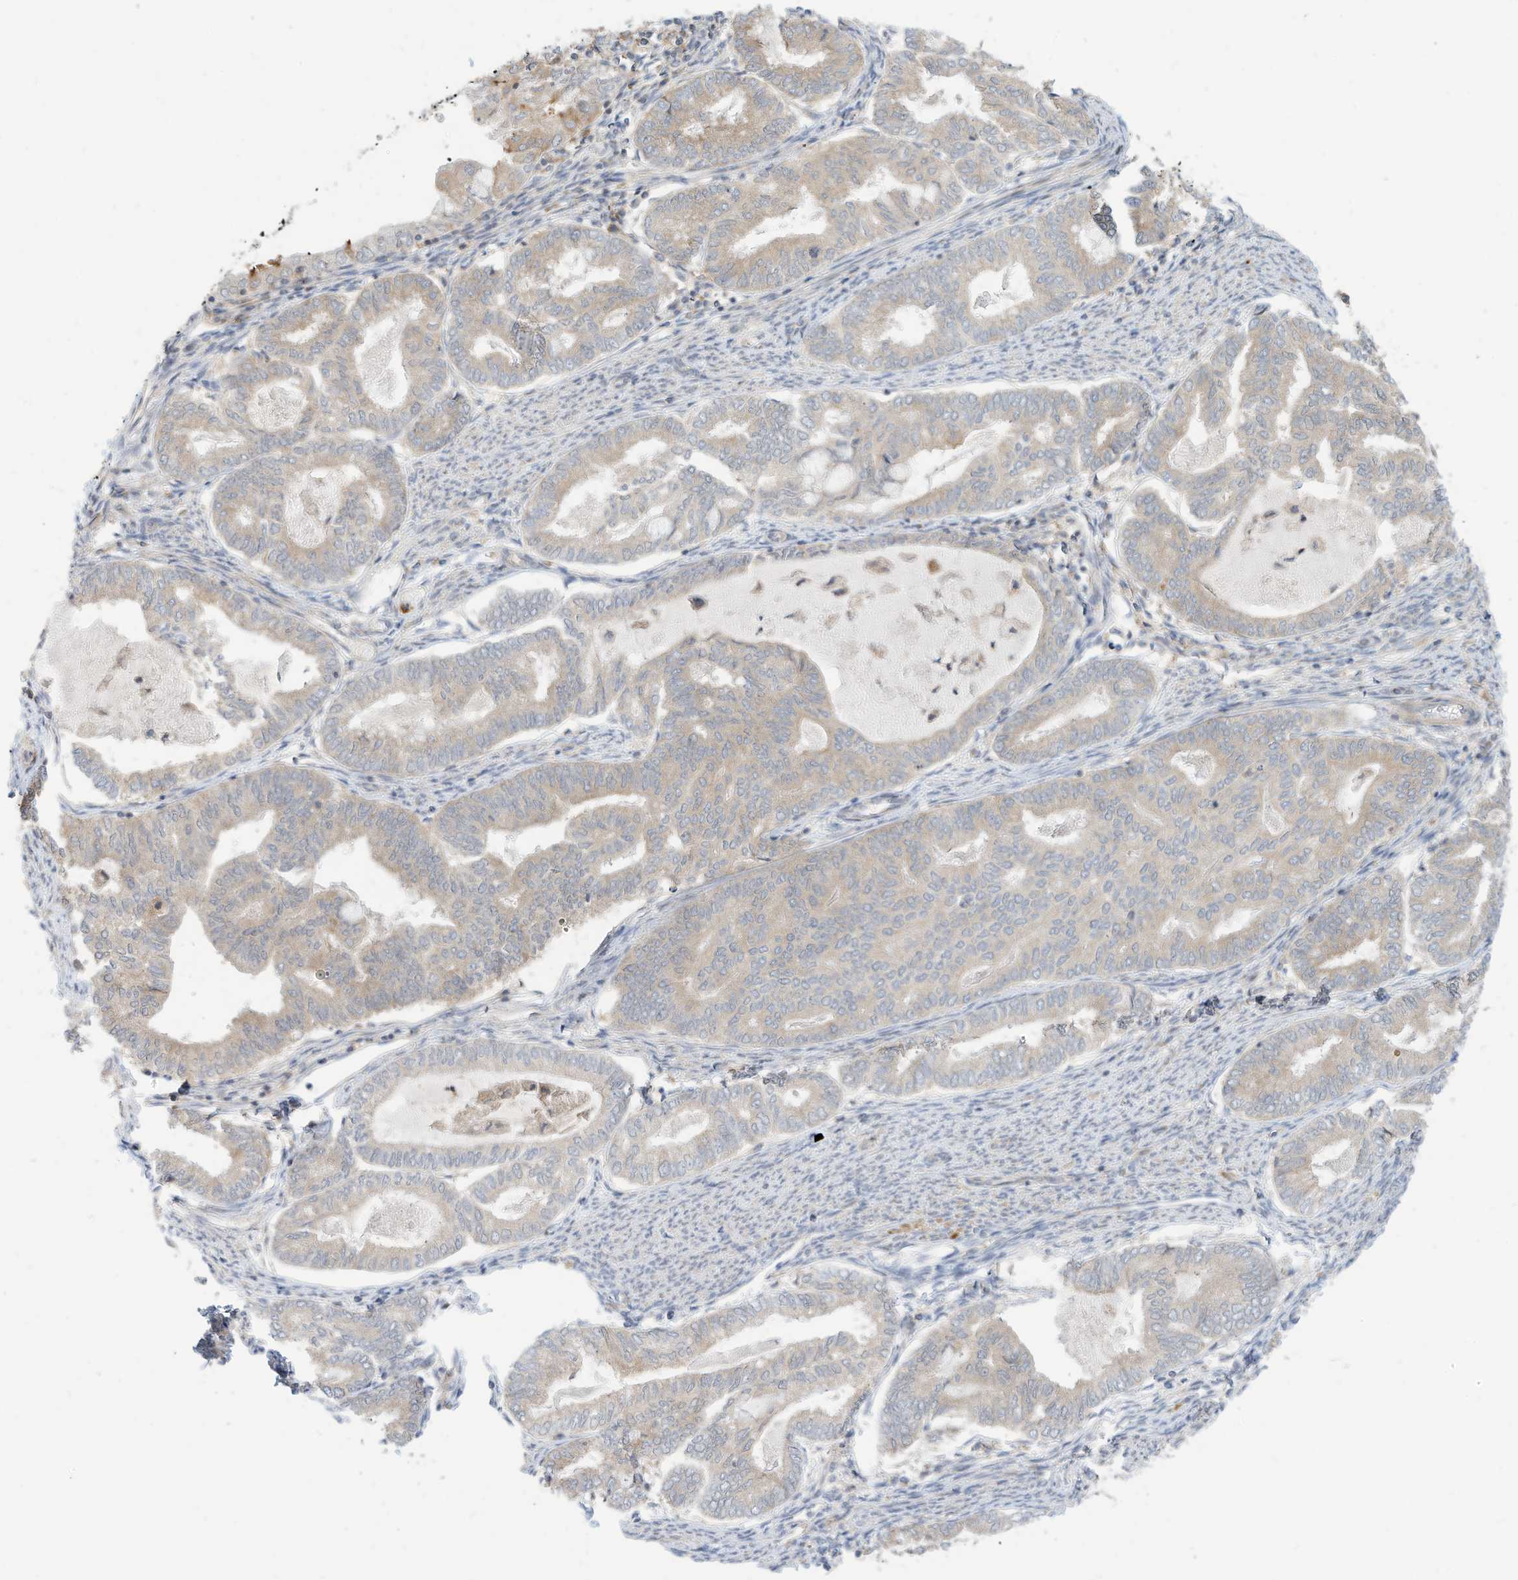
{"staining": {"intensity": "weak", "quantity": "25%-75%", "location": "cytoplasmic/membranous"}, "tissue": "endometrial cancer", "cell_type": "Tumor cells", "image_type": "cancer", "snomed": [{"axis": "morphology", "description": "Adenocarcinoma, NOS"}, {"axis": "topography", "description": "Endometrium"}], "caption": "High-power microscopy captured an immunohistochemistry micrograph of adenocarcinoma (endometrial), revealing weak cytoplasmic/membranous positivity in approximately 25%-75% of tumor cells.", "gene": "OFD1", "patient": {"sex": "female", "age": 79}}